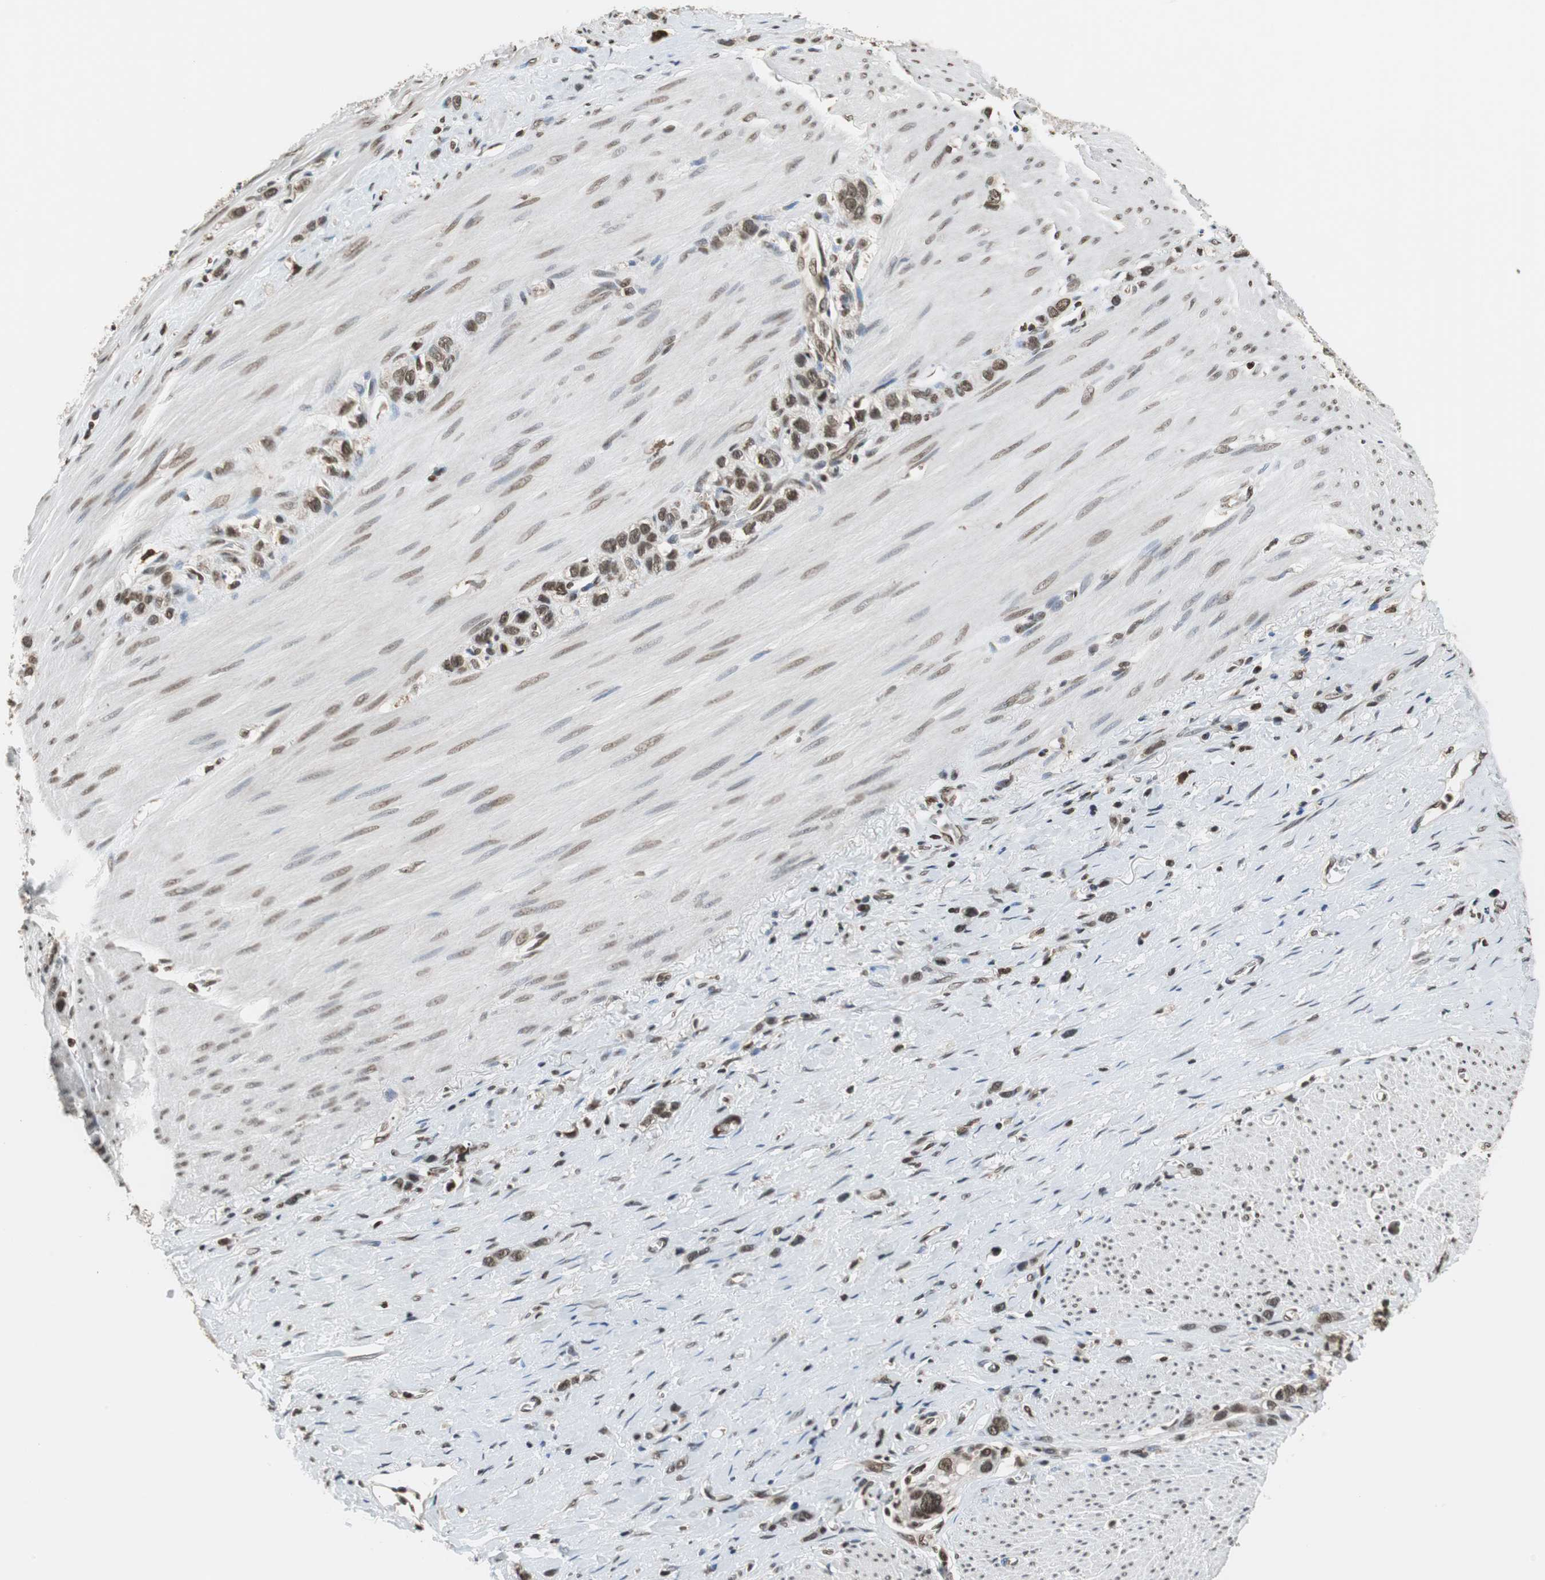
{"staining": {"intensity": "strong", "quantity": ">75%", "location": "nuclear"}, "tissue": "stomach cancer", "cell_type": "Tumor cells", "image_type": "cancer", "snomed": [{"axis": "morphology", "description": "Normal tissue, NOS"}, {"axis": "morphology", "description": "Adenocarcinoma, NOS"}, {"axis": "morphology", "description": "Adenocarcinoma, High grade"}, {"axis": "topography", "description": "Stomach, upper"}, {"axis": "topography", "description": "Stomach"}], "caption": "Stomach high-grade adenocarcinoma was stained to show a protein in brown. There is high levels of strong nuclear positivity in about >75% of tumor cells.", "gene": "REST", "patient": {"sex": "female", "age": 65}}